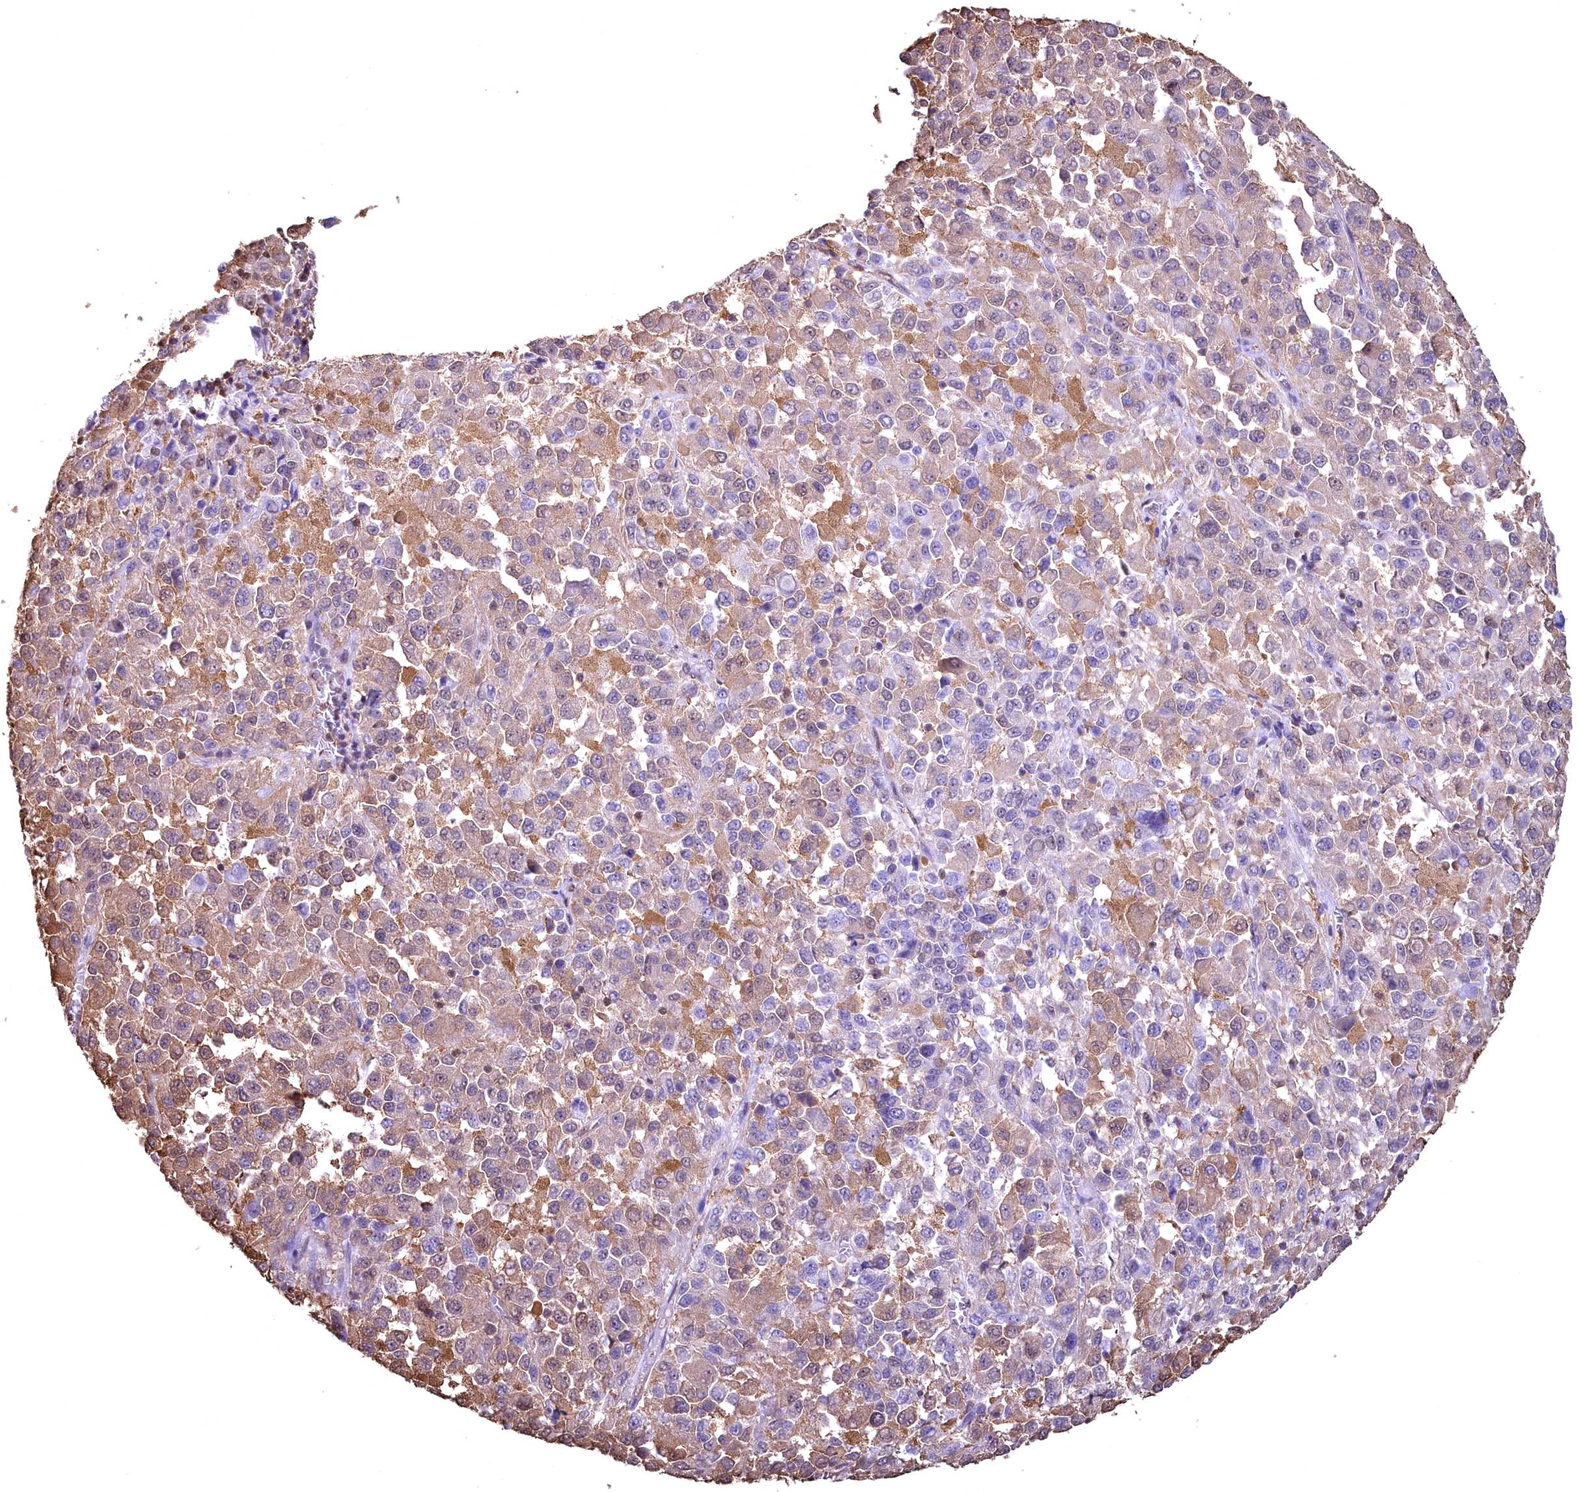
{"staining": {"intensity": "moderate", "quantity": "25%-75%", "location": "cytoplasmic/membranous,nuclear"}, "tissue": "melanoma", "cell_type": "Tumor cells", "image_type": "cancer", "snomed": [{"axis": "morphology", "description": "Malignant melanoma, Metastatic site"}, {"axis": "topography", "description": "Lung"}], "caption": "High-magnification brightfield microscopy of melanoma stained with DAB (brown) and counterstained with hematoxylin (blue). tumor cells exhibit moderate cytoplasmic/membranous and nuclear positivity is identified in about25%-75% of cells.", "gene": "GAPDH", "patient": {"sex": "male", "age": 64}}